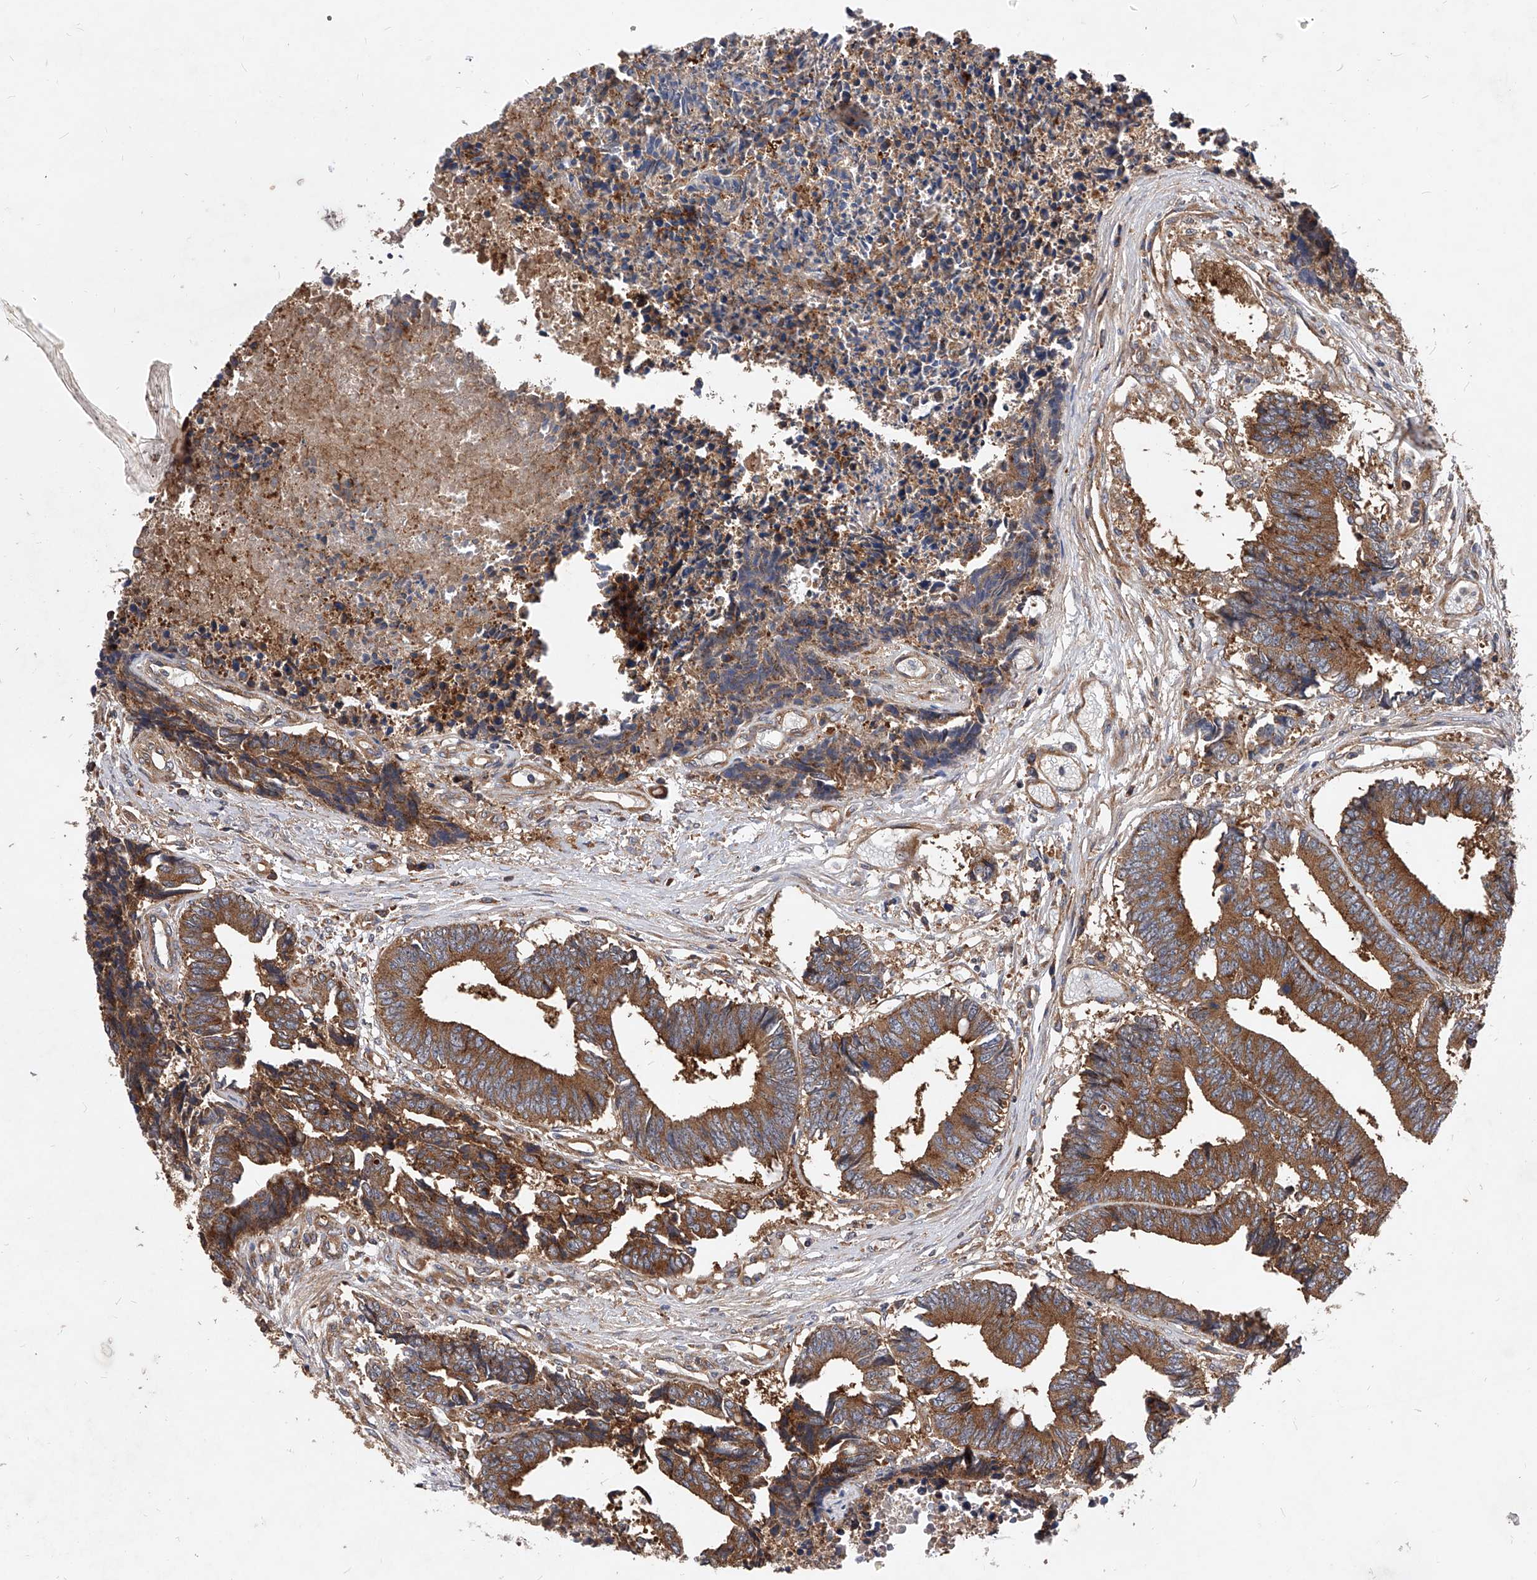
{"staining": {"intensity": "moderate", "quantity": ">75%", "location": "cytoplasmic/membranous"}, "tissue": "colorectal cancer", "cell_type": "Tumor cells", "image_type": "cancer", "snomed": [{"axis": "morphology", "description": "Adenocarcinoma, NOS"}, {"axis": "topography", "description": "Rectum"}], "caption": "Protein expression analysis of colorectal cancer exhibits moderate cytoplasmic/membranous expression in about >75% of tumor cells.", "gene": "CFAP410", "patient": {"sex": "male", "age": 84}}